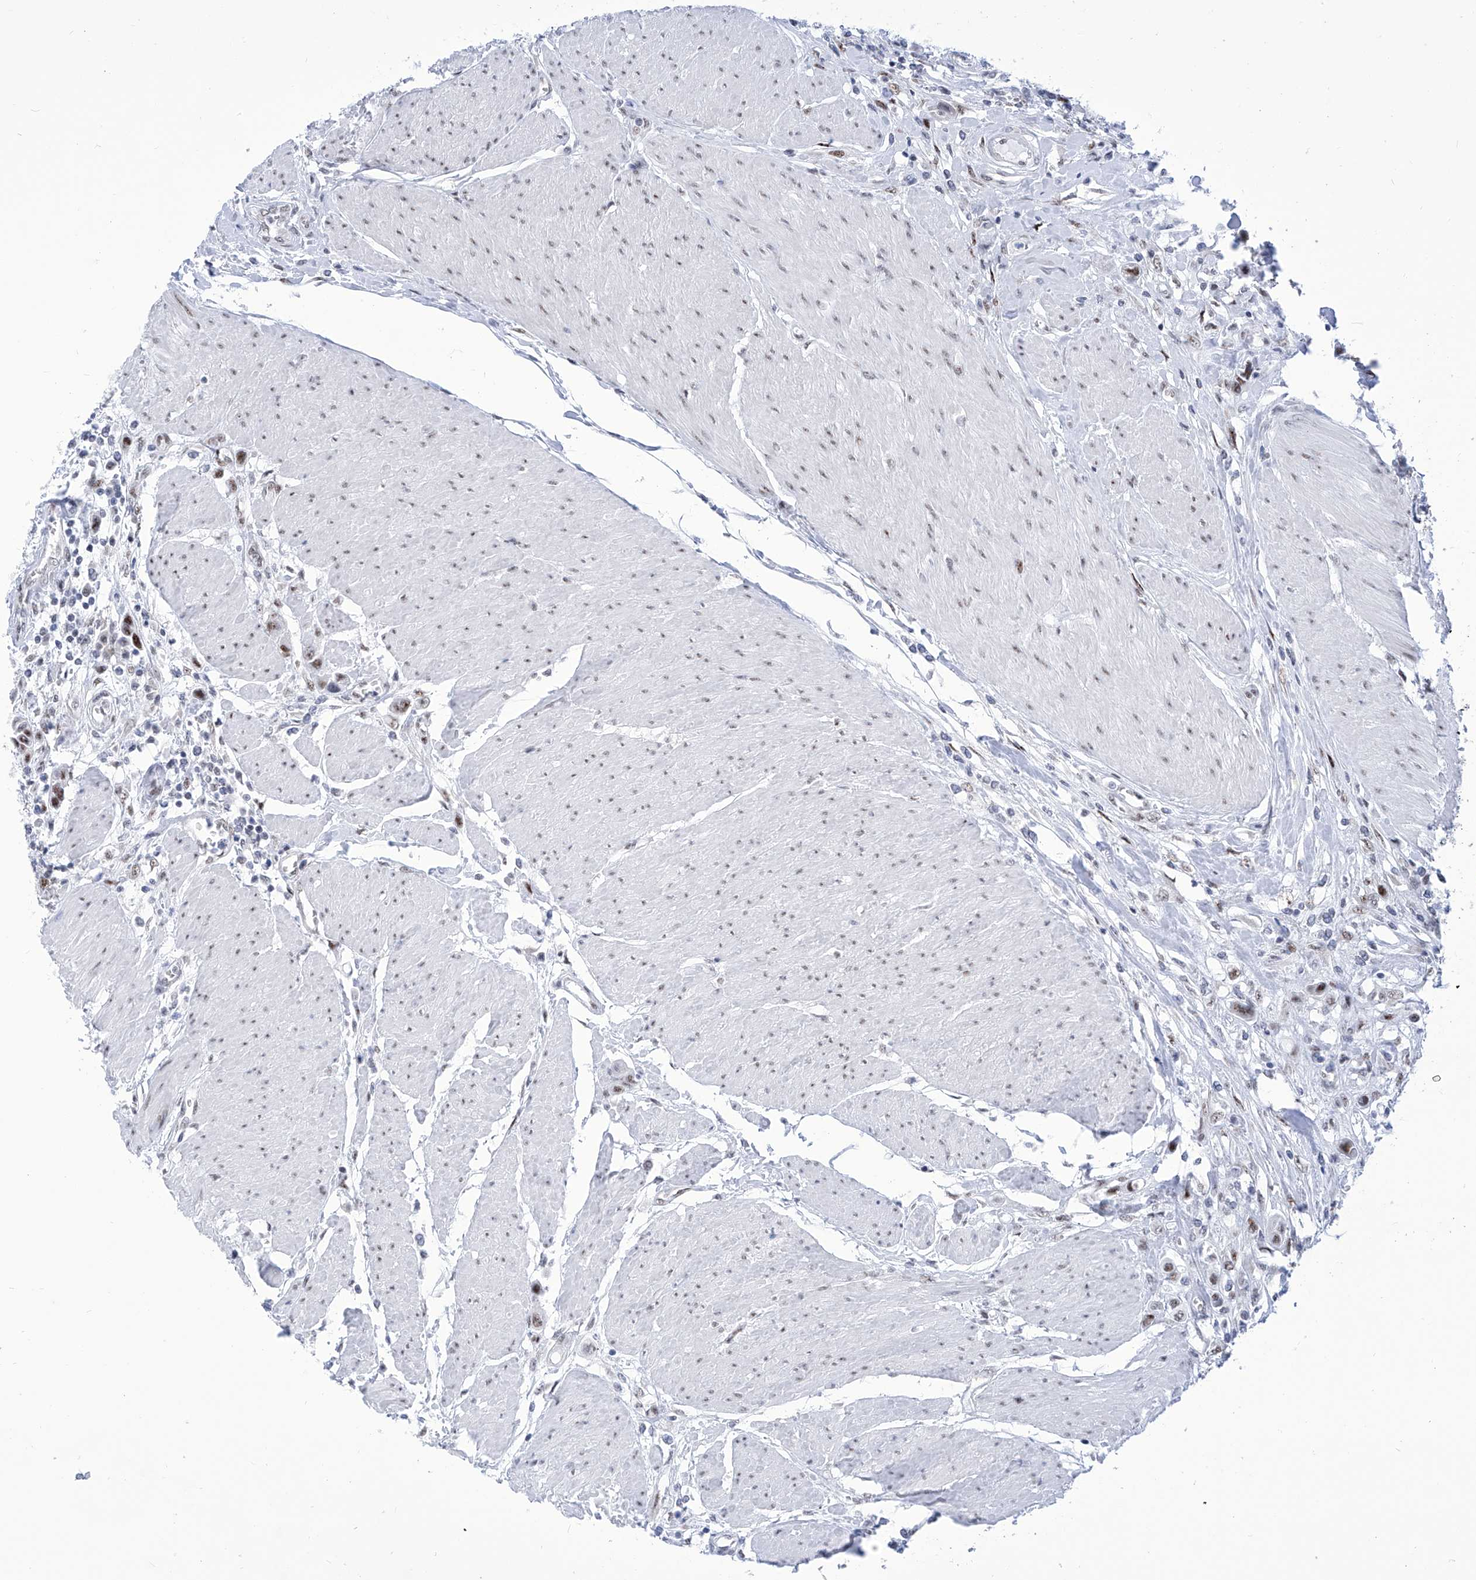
{"staining": {"intensity": "moderate", "quantity": "25%-75%", "location": "nuclear"}, "tissue": "urothelial cancer", "cell_type": "Tumor cells", "image_type": "cancer", "snomed": [{"axis": "morphology", "description": "Urothelial carcinoma, High grade"}, {"axis": "topography", "description": "Urinary bladder"}], "caption": "Protein staining of urothelial cancer tissue demonstrates moderate nuclear positivity in approximately 25%-75% of tumor cells.", "gene": "SART1", "patient": {"sex": "male", "age": 50}}